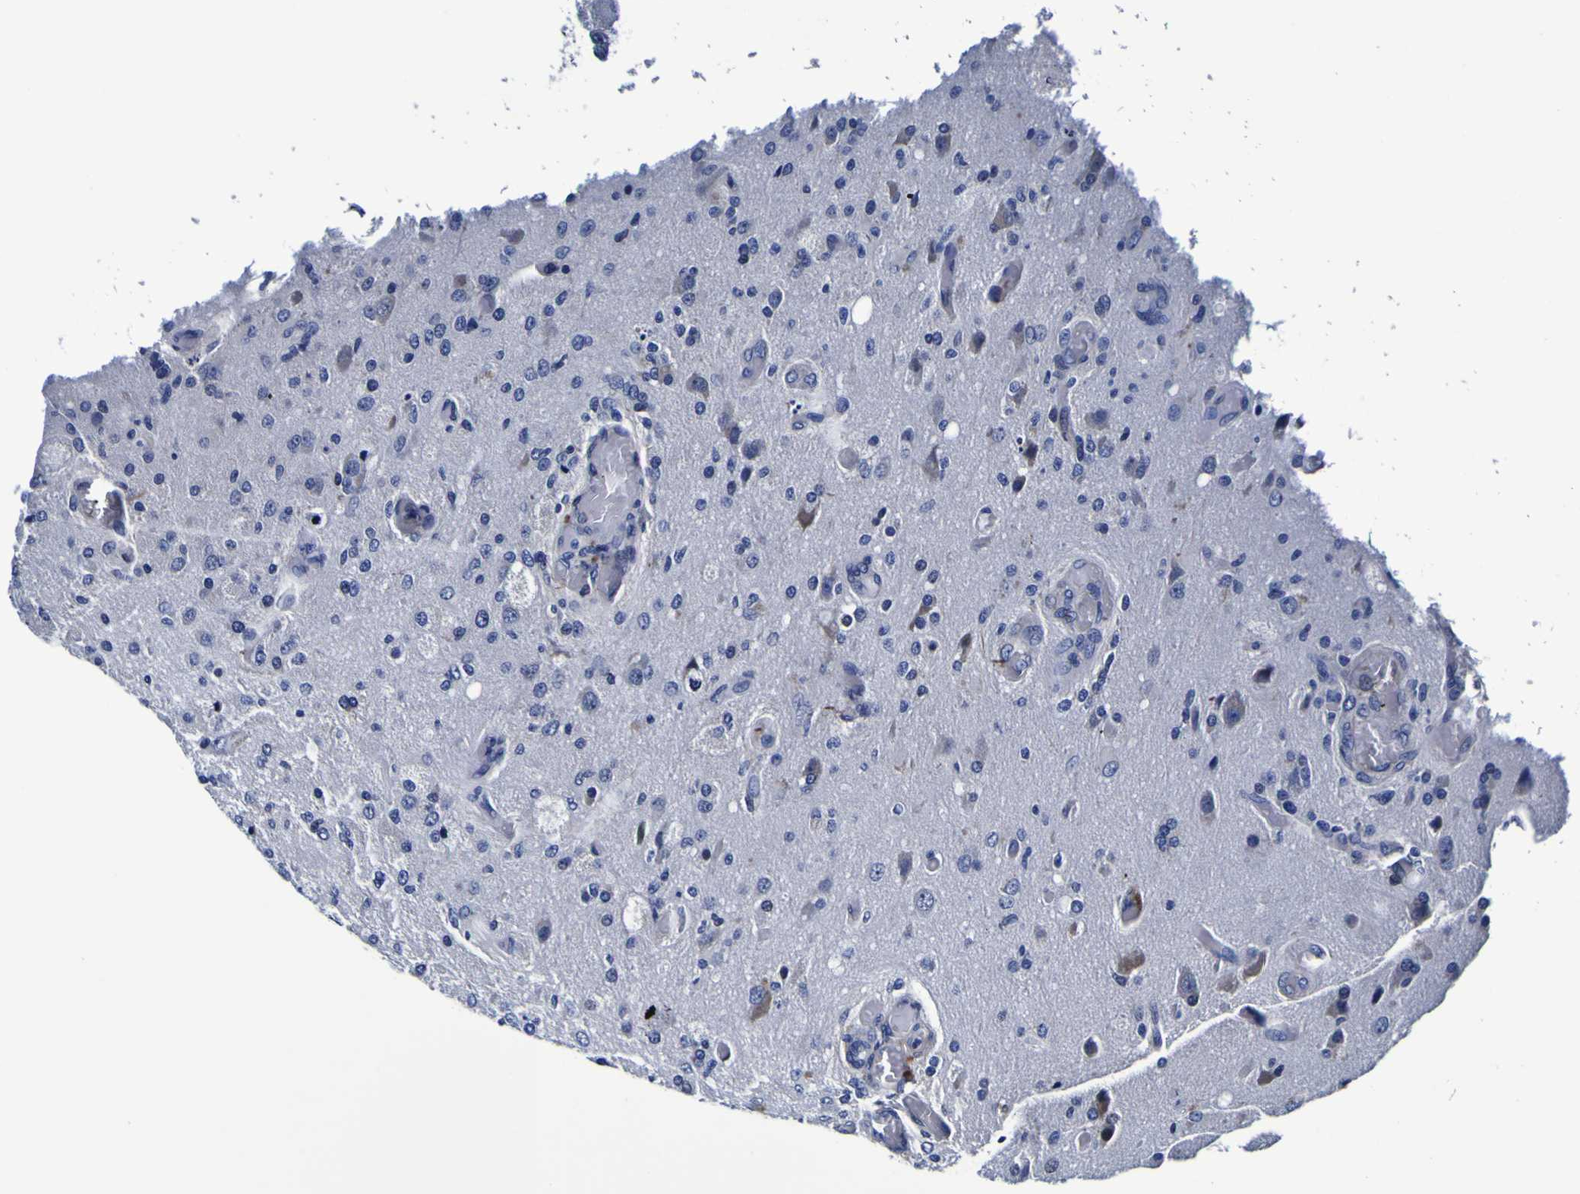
{"staining": {"intensity": "negative", "quantity": "none", "location": "none"}, "tissue": "glioma", "cell_type": "Tumor cells", "image_type": "cancer", "snomed": [{"axis": "morphology", "description": "Normal tissue, NOS"}, {"axis": "morphology", "description": "Glioma, malignant, High grade"}, {"axis": "topography", "description": "Cerebral cortex"}], "caption": "IHC histopathology image of neoplastic tissue: malignant glioma (high-grade) stained with DAB displays no significant protein expression in tumor cells. Brightfield microscopy of immunohistochemistry (IHC) stained with DAB (brown) and hematoxylin (blue), captured at high magnification.", "gene": "PDLIM4", "patient": {"sex": "male", "age": 77}}